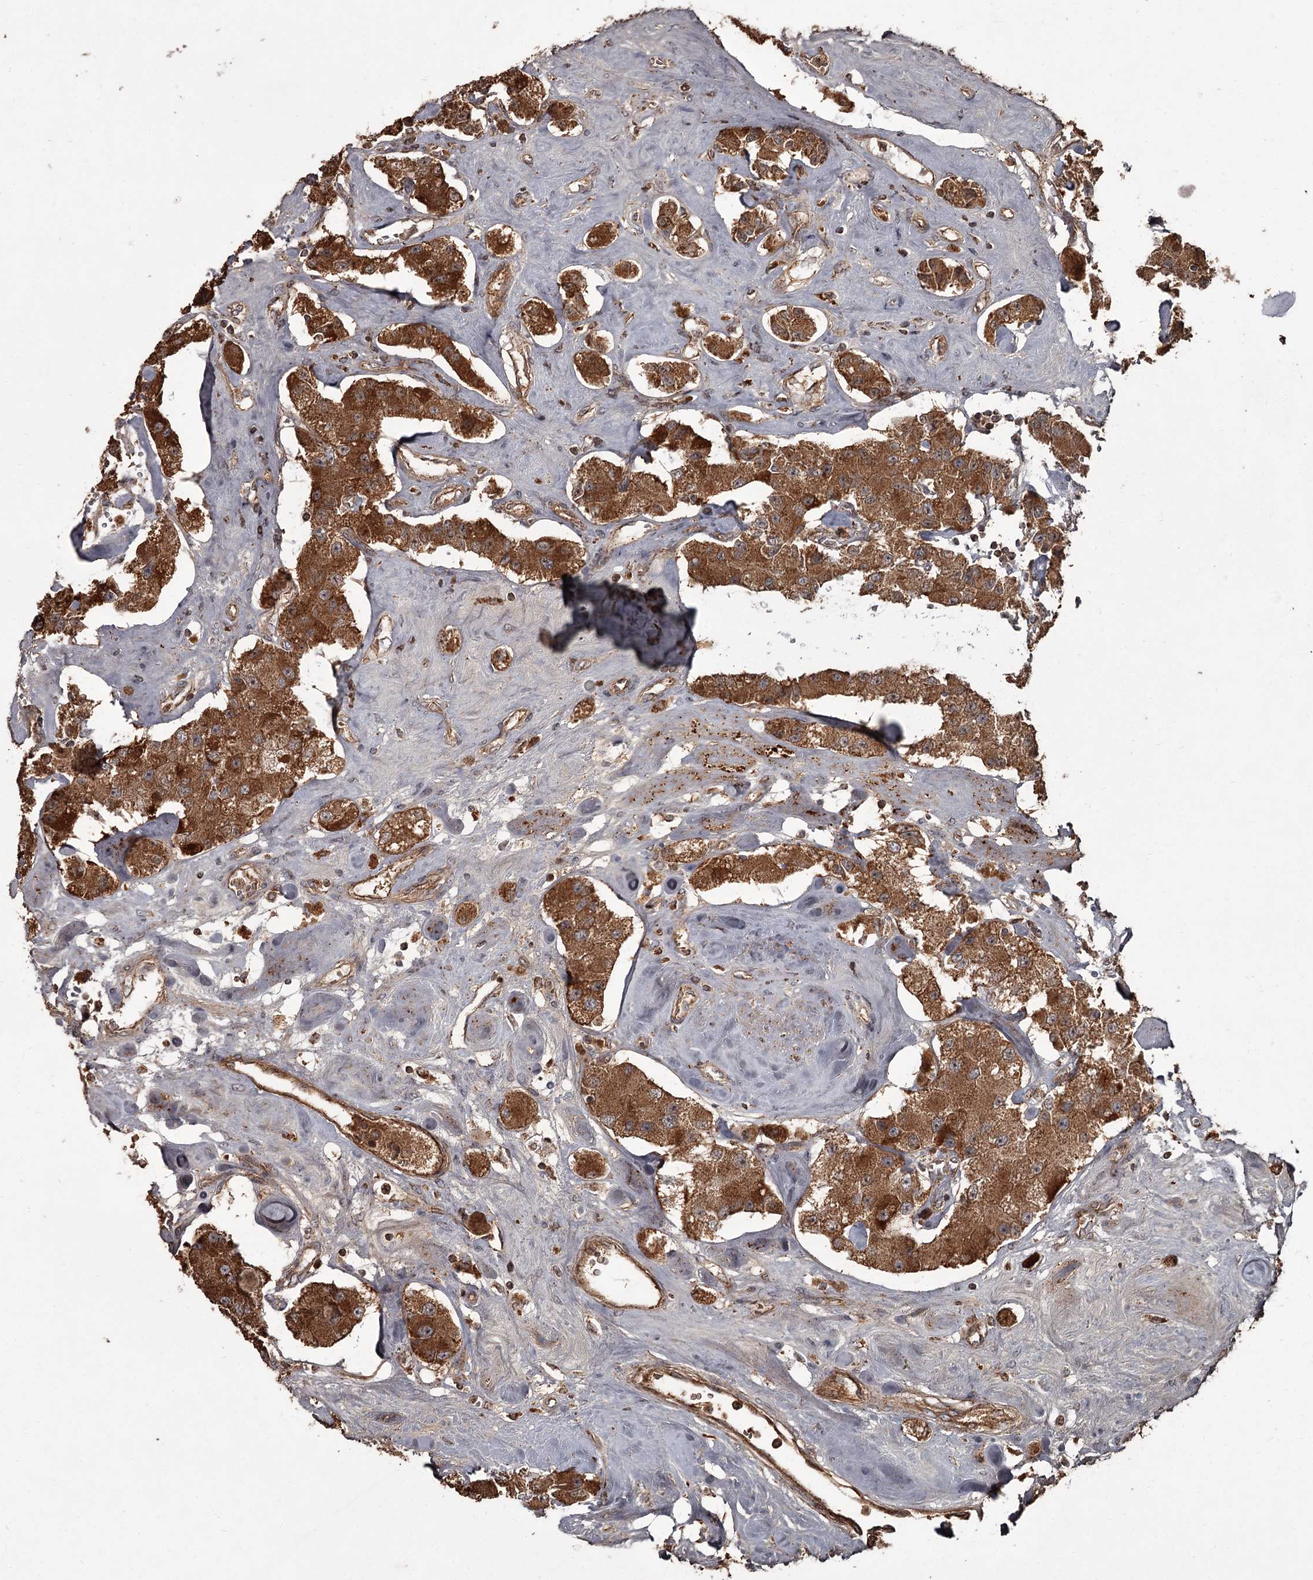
{"staining": {"intensity": "strong", "quantity": ">75%", "location": "cytoplasmic/membranous"}, "tissue": "carcinoid", "cell_type": "Tumor cells", "image_type": "cancer", "snomed": [{"axis": "morphology", "description": "Carcinoid, malignant, NOS"}, {"axis": "topography", "description": "Pancreas"}], "caption": "High-power microscopy captured an immunohistochemistry (IHC) photomicrograph of malignant carcinoid, revealing strong cytoplasmic/membranous positivity in approximately >75% of tumor cells. Nuclei are stained in blue.", "gene": "THAP9", "patient": {"sex": "male", "age": 41}}